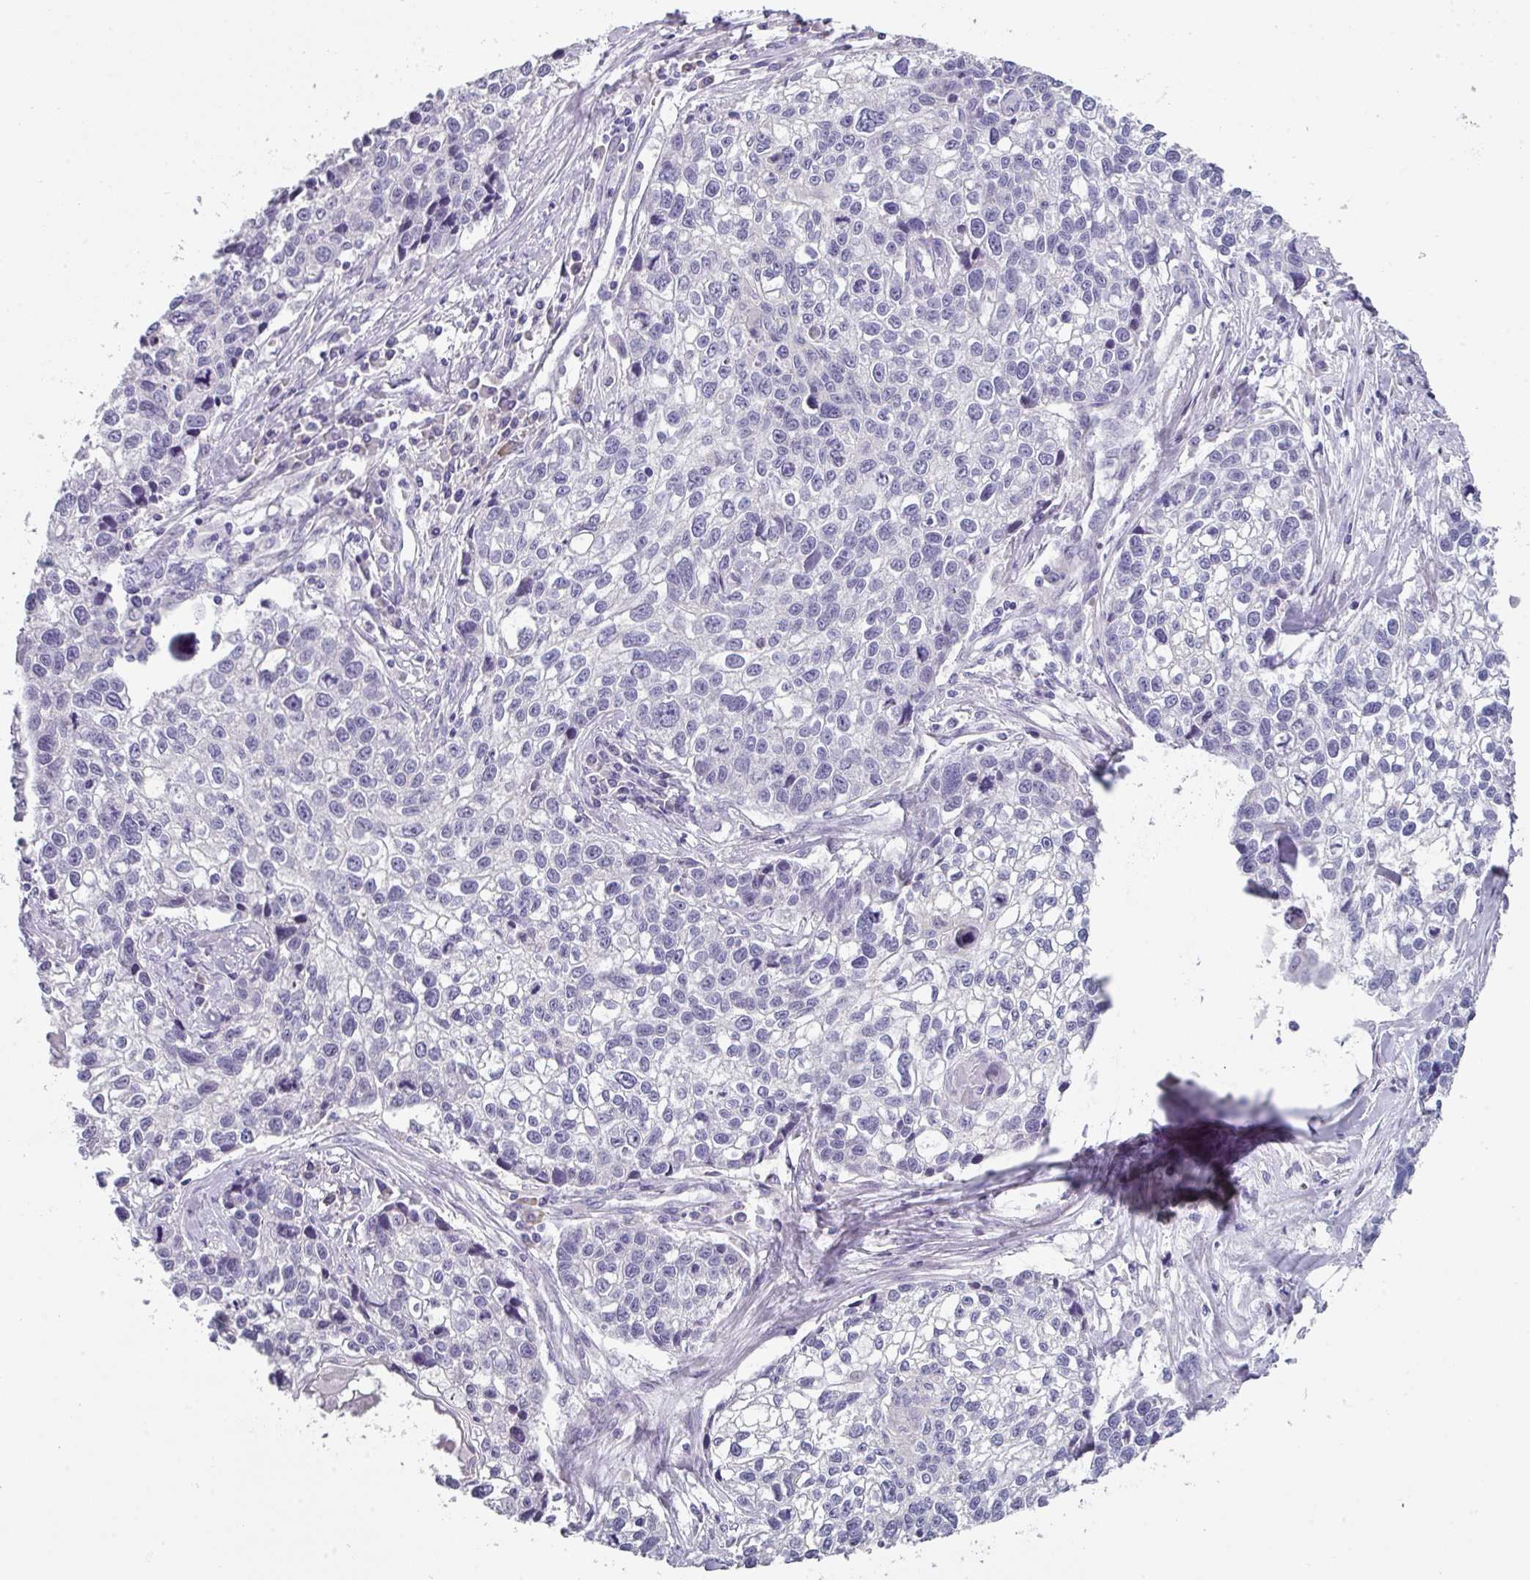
{"staining": {"intensity": "negative", "quantity": "none", "location": "none"}, "tissue": "lung cancer", "cell_type": "Tumor cells", "image_type": "cancer", "snomed": [{"axis": "morphology", "description": "Squamous cell carcinoma, NOS"}, {"axis": "topography", "description": "Lung"}], "caption": "There is no significant positivity in tumor cells of lung cancer (squamous cell carcinoma). The staining is performed using DAB (3,3'-diaminobenzidine) brown chromogen with nuclei counter-stained in using hematoxylin.", "gene": "DEFB115", "patient": {"sex": "male", "age": 74}}